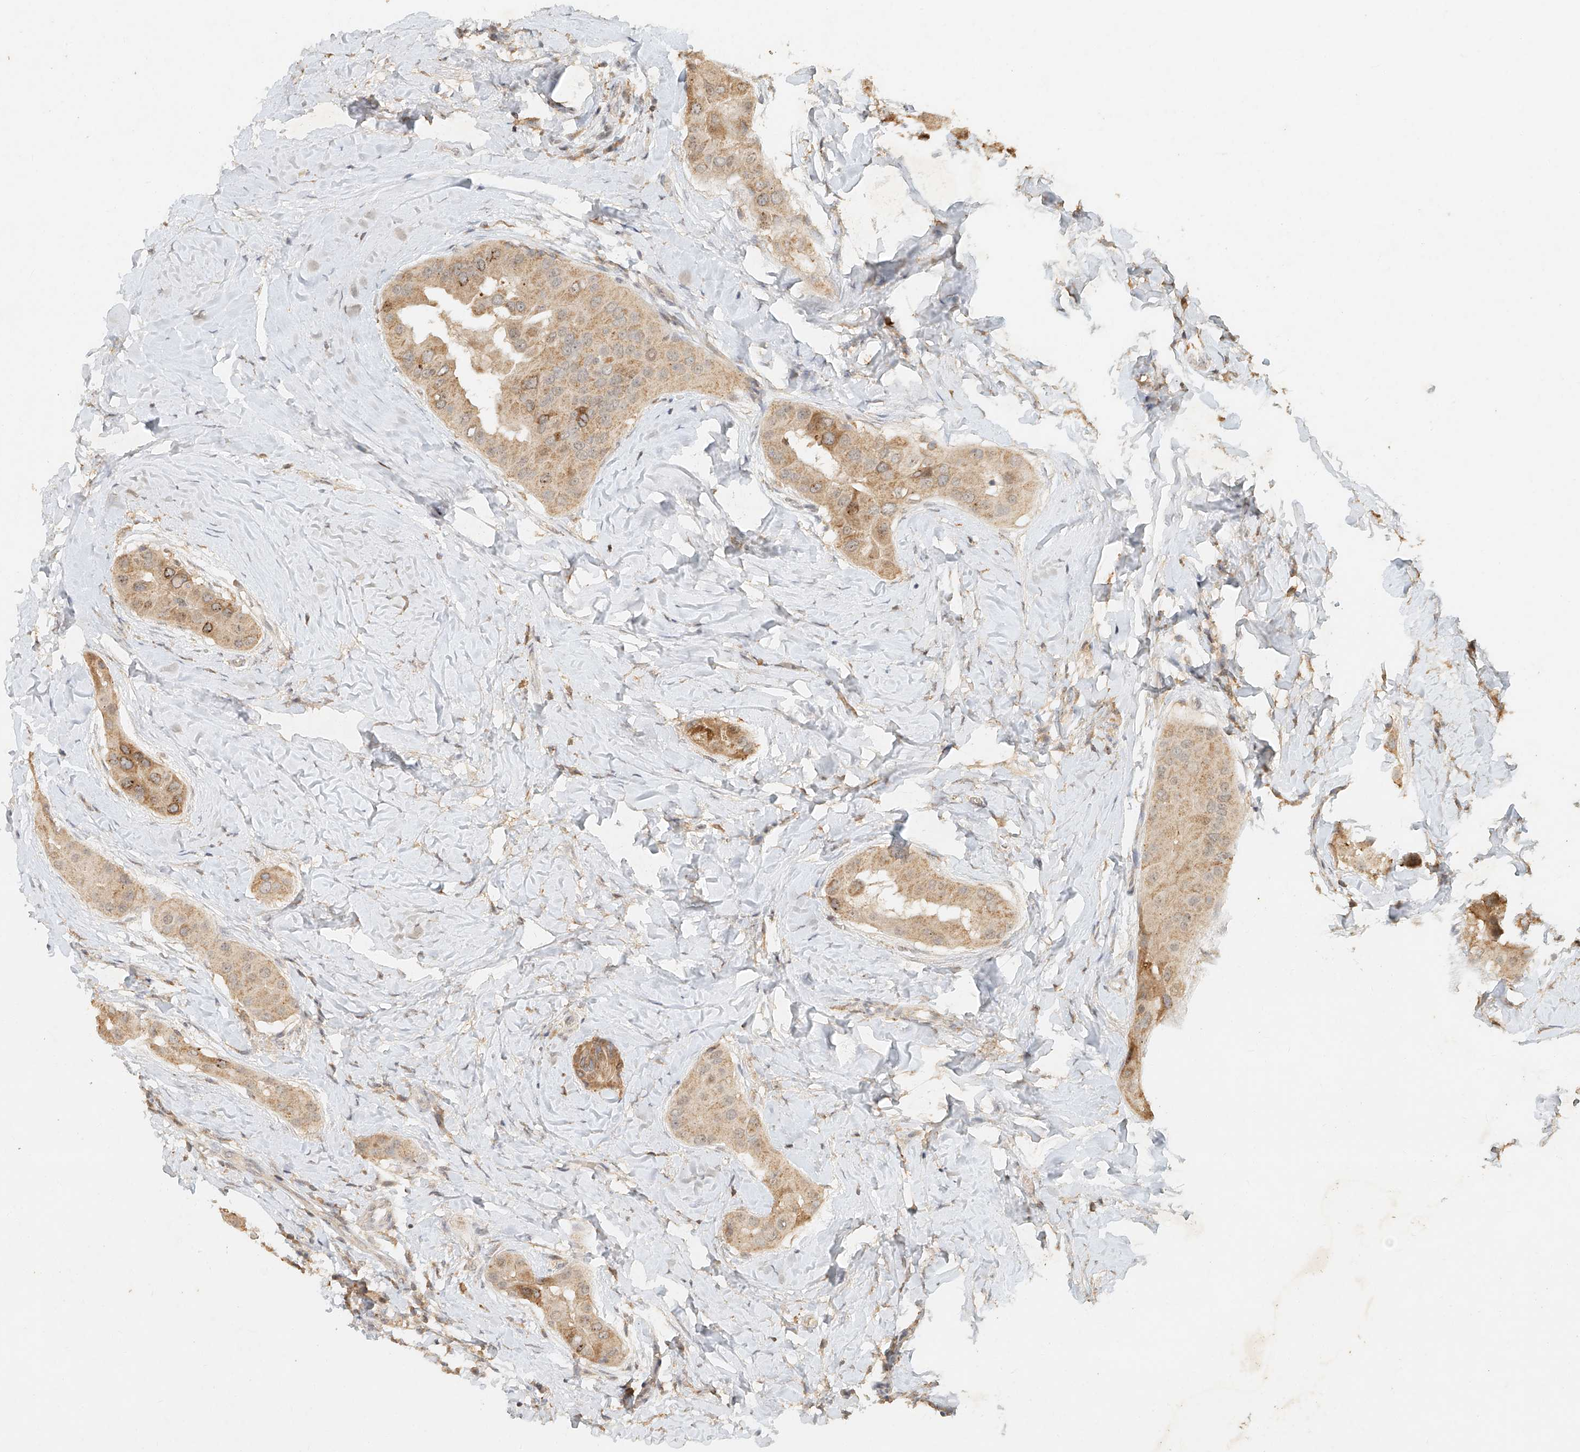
{"staining": {"intensity": "moderate", "quantity": ">75%", "location": "cytoplasmic/membranous,nuclear"}, "tissue": "thyroid cancer", "cell_type": "Tumor cells", "image_type": "cancer", "snomed": [{"axis": "morphology", "description": "Papillary adenocarcinoma, NOS"}, {"axis": "topography", "description": "Thyroid gland"}], "caption": "Immunohistochemical staining of human thyroid cancer (papillary adenocarcinoma) reveals medium levels of moderate cytoplasmic/membranous and nuclear expression in approximately >75% of tumor cells.", "gene": "CXorf58", "patient": {"sex": "male", "age": 33}}